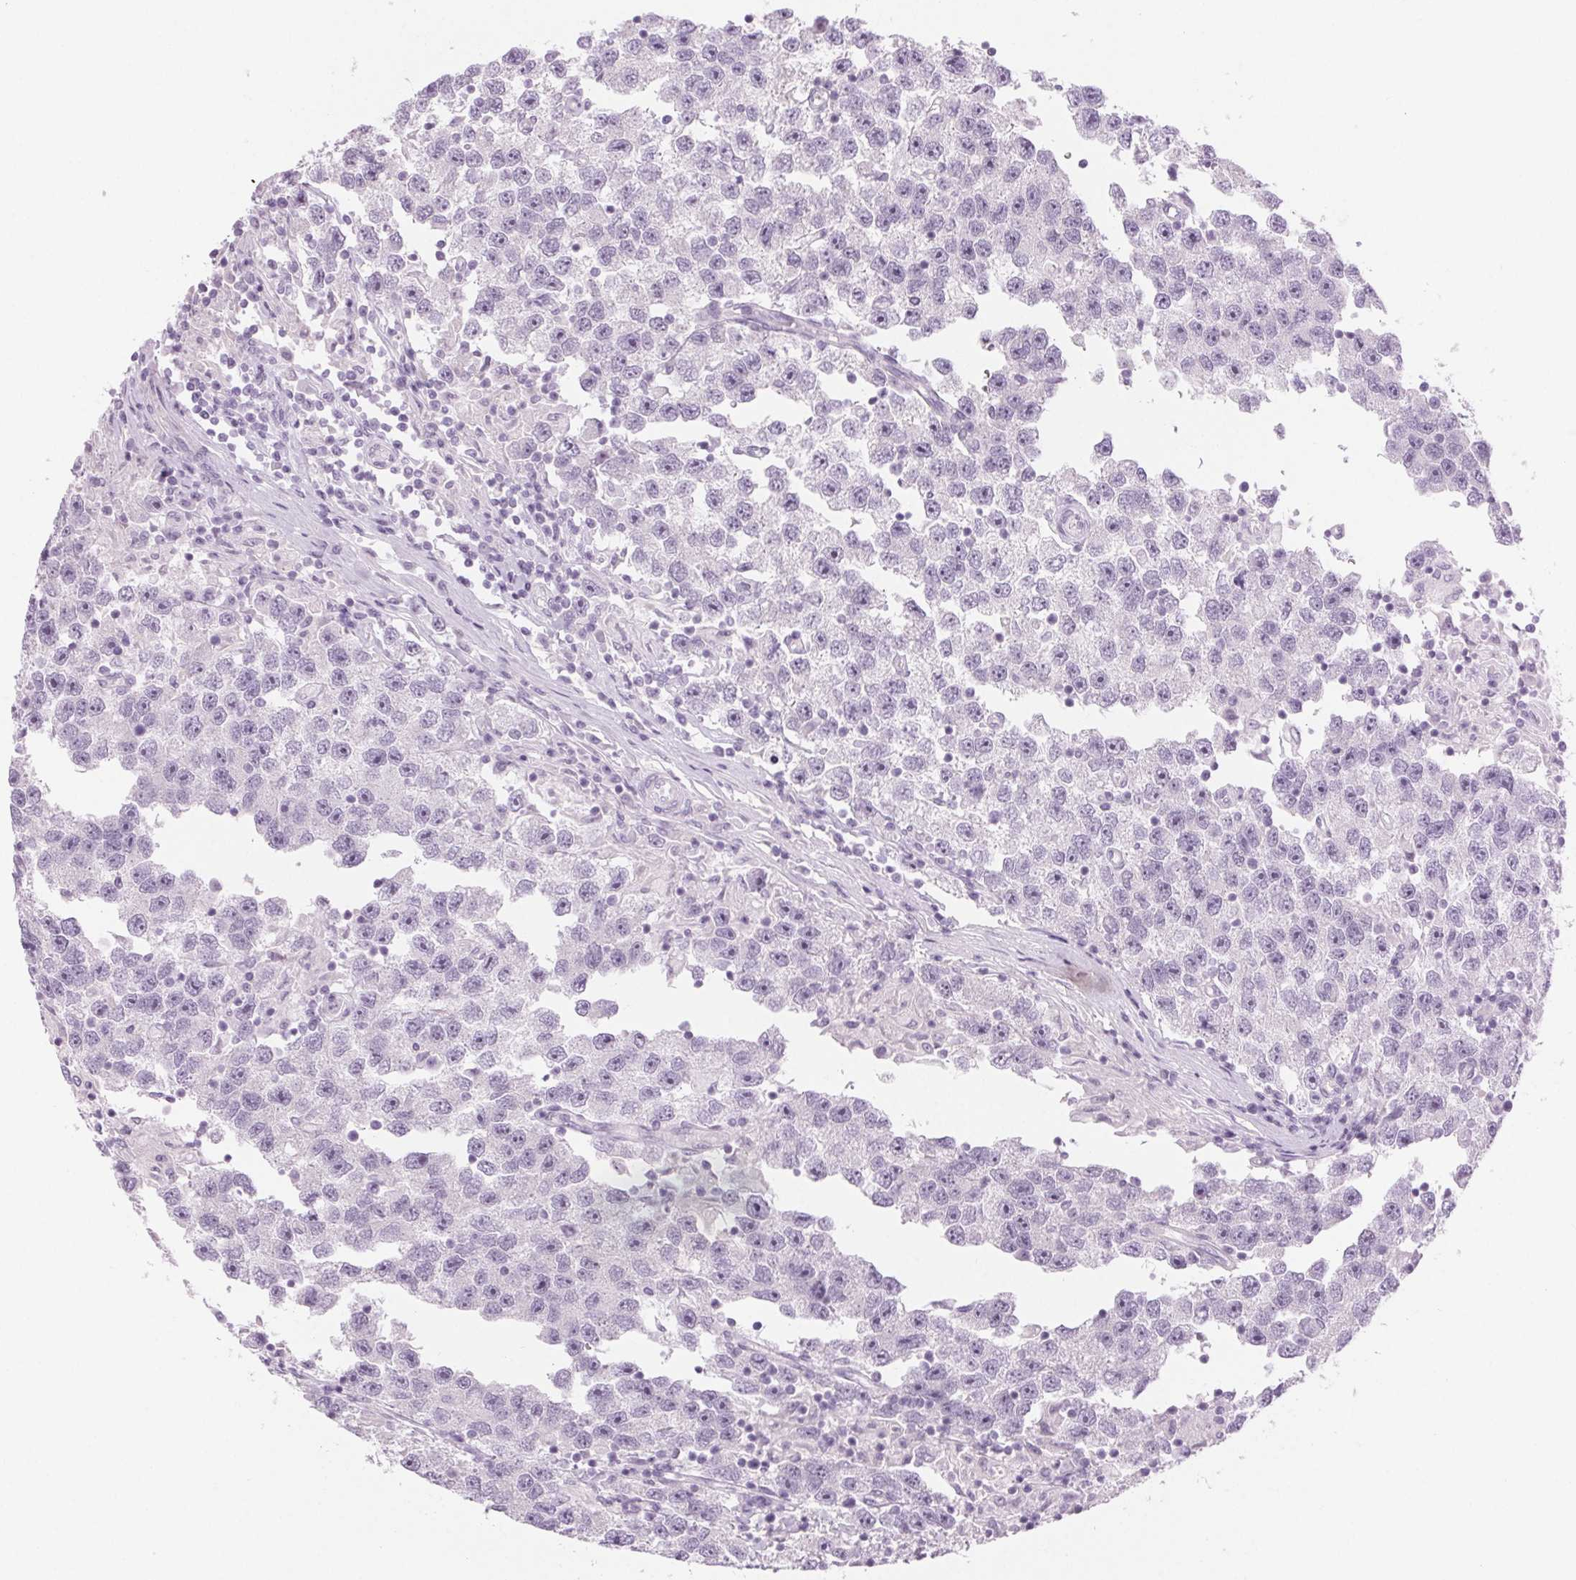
{"staining": {"intensity": "negative", "quantity": "none", "location": "none"}, "tissue": "testis cancer", "cell_type": "Tumor cells", "image_type": "cancer", "snomed": [{"axis": "morphology", "description": "Seminoma, NOS"}, {"axis": "topography", "description": "Testis"}], "caption": "Micrograph shows no protein positivity in tumor cells of seminoma (testis) tissue.", "gene": "SLC6A19", "patient": {"sex": "male", "age": 26}}